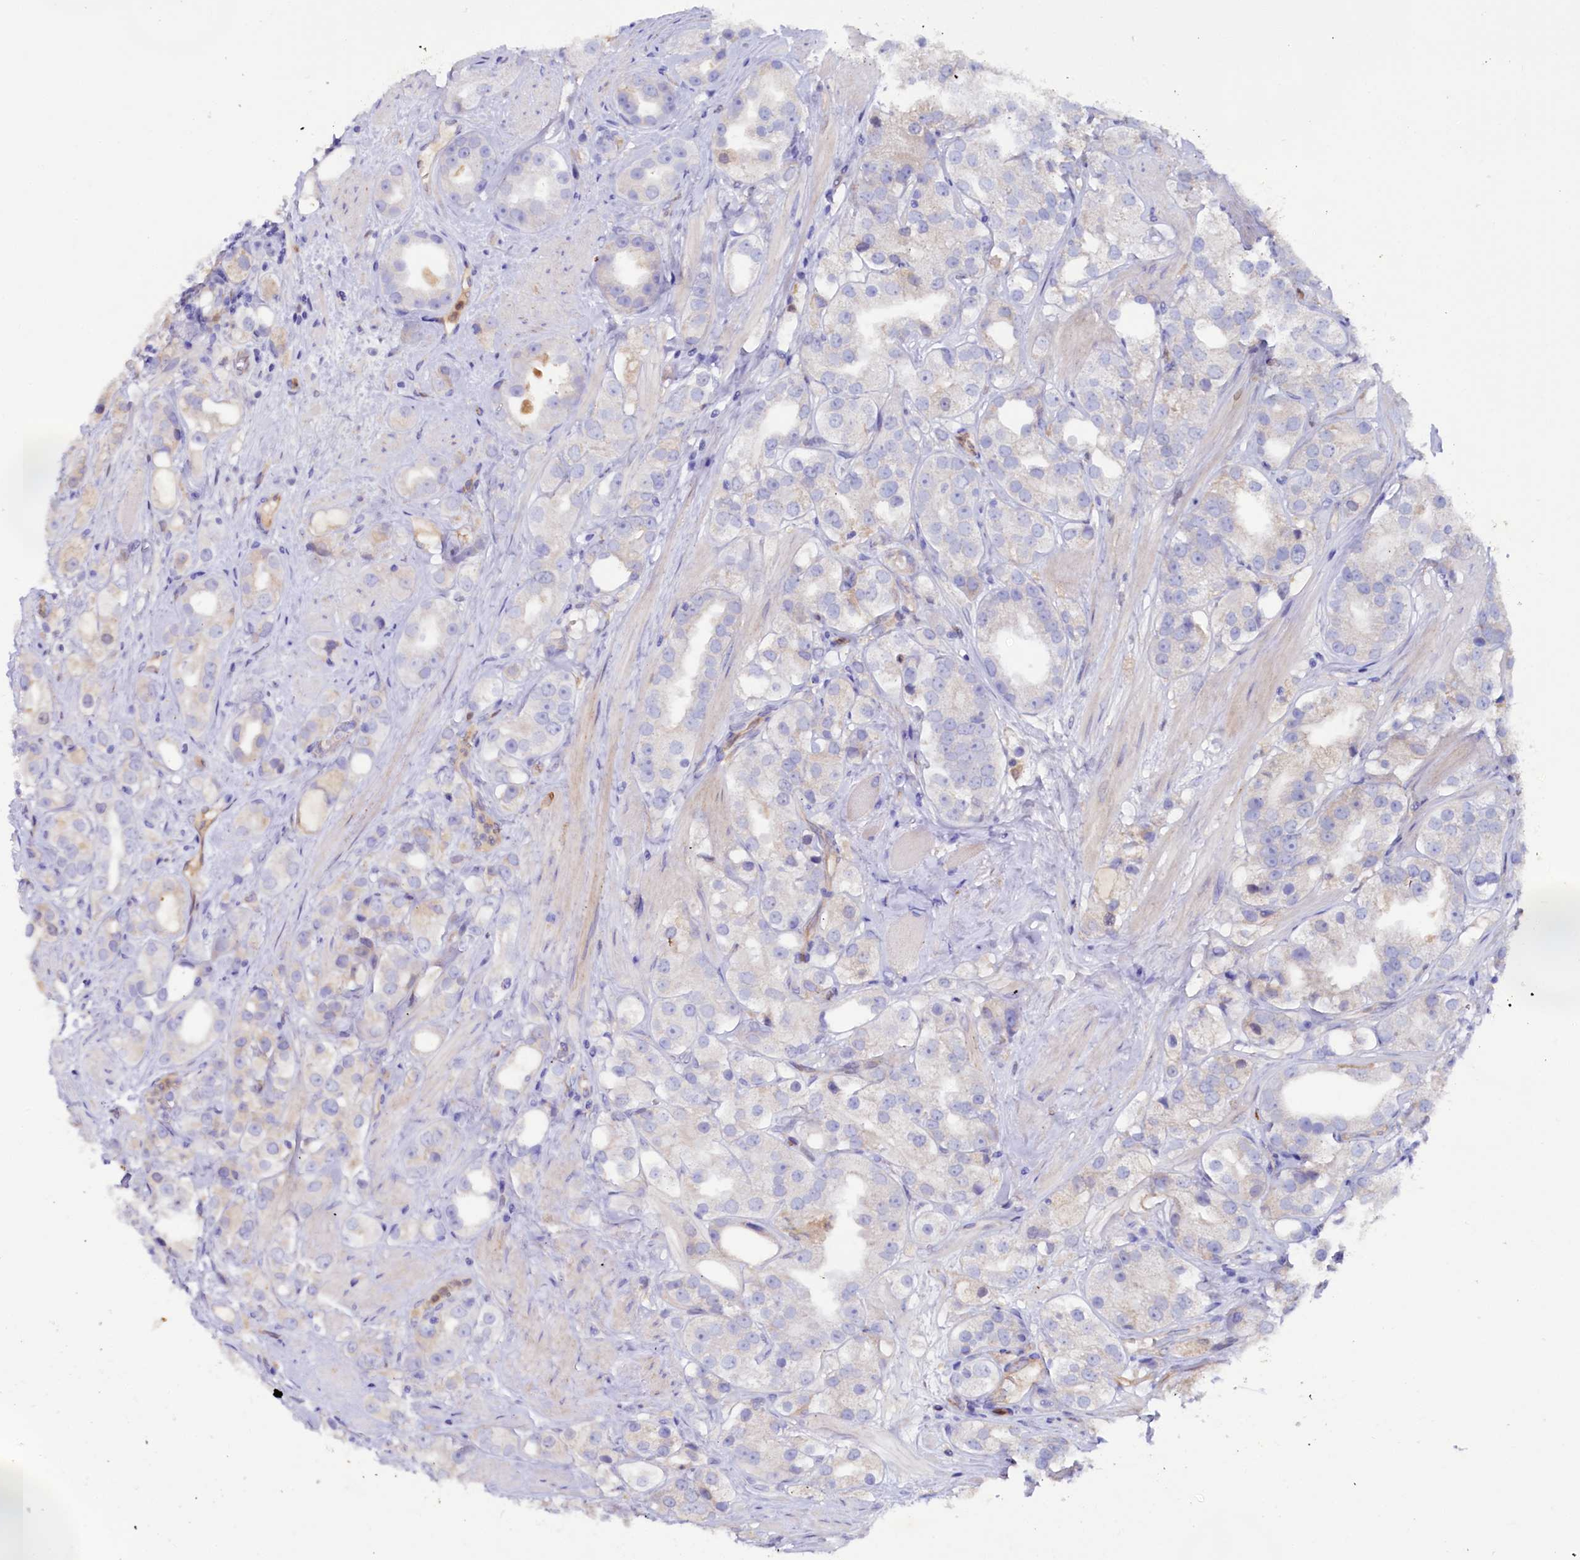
{"staining": {"intensity": "negative", "quantity": "none", "location": "none"}, "tissue": "prostate cancer", "cell_type": "Tumor cells", "image_type": "cancer", "snomed": [{"axis": "morphology", "description": "Adenocarcinoma, NOS"}, {"axis": "topography", "description": "Prostate"}], "caption": "Tumor cells show no significant protein expression in prostate cancer (adenocarcinoma). The staining was performed using DAB to visualize the protein expression in brown, while the nuclei were stained in blue with hematoxylin (Magnification: 20x).", "gene": "IL17RD", "patient": {"sex": "male", "age": 79}}